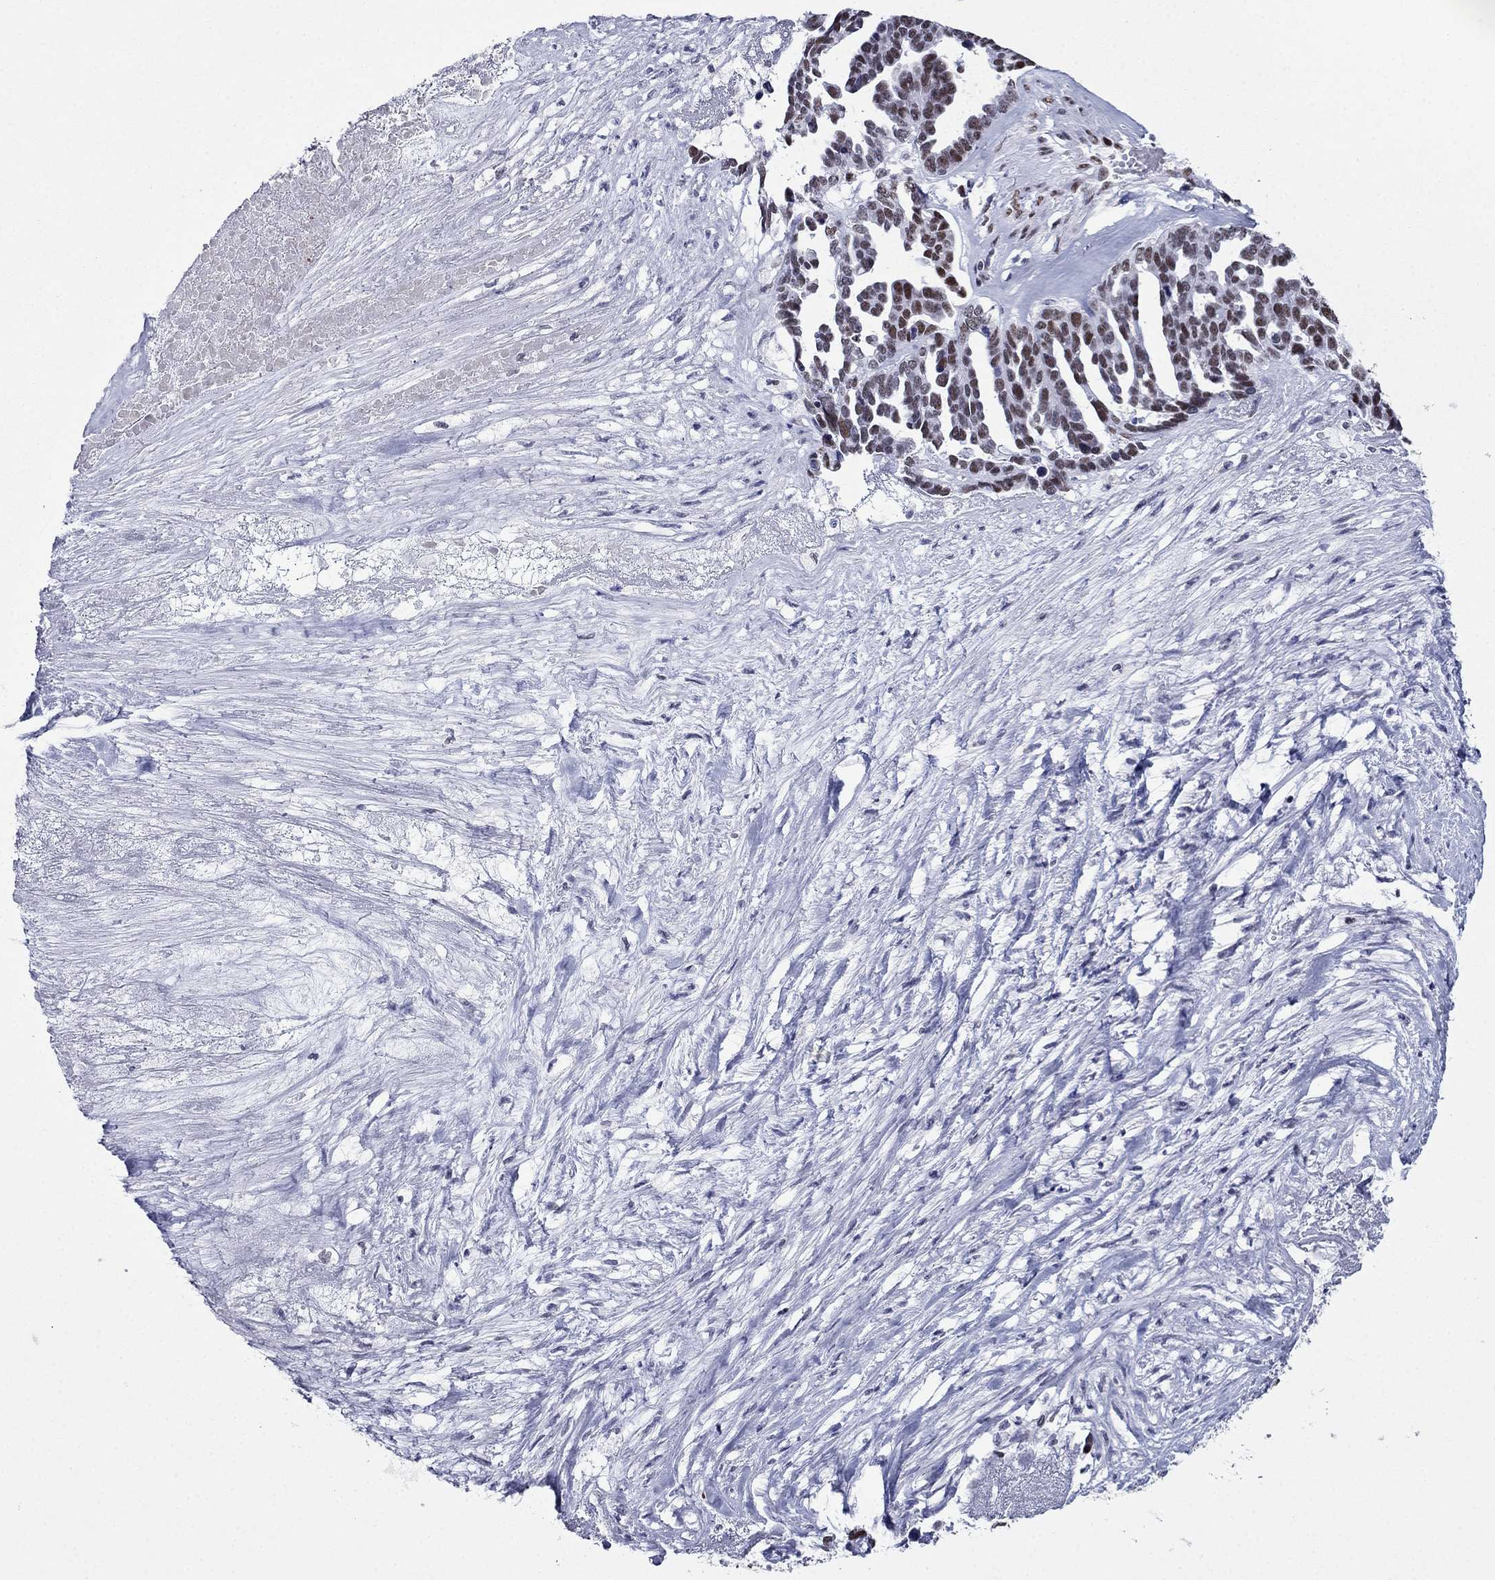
{"staining": {"intensity": "moderate", "quantity": "25%-75%", "location": "nuclear"}, "tissue": "ovarian cancer", "cell_type": "Tumor cells", "image_type": "cancer", "snomed": [{"axis": "morphology", "description": "Cystadenocarcinoma, serous, NOS"}, {"axis": "topography", "description": "Ovary"}], "caption": "Protein expression analysis of human ovarian cancer reveals moderate nuclear expression in approximately 25%-75% of tumor cells.", "gene": "PPM1G", "patient": {"sex": "female", "age": 54}}